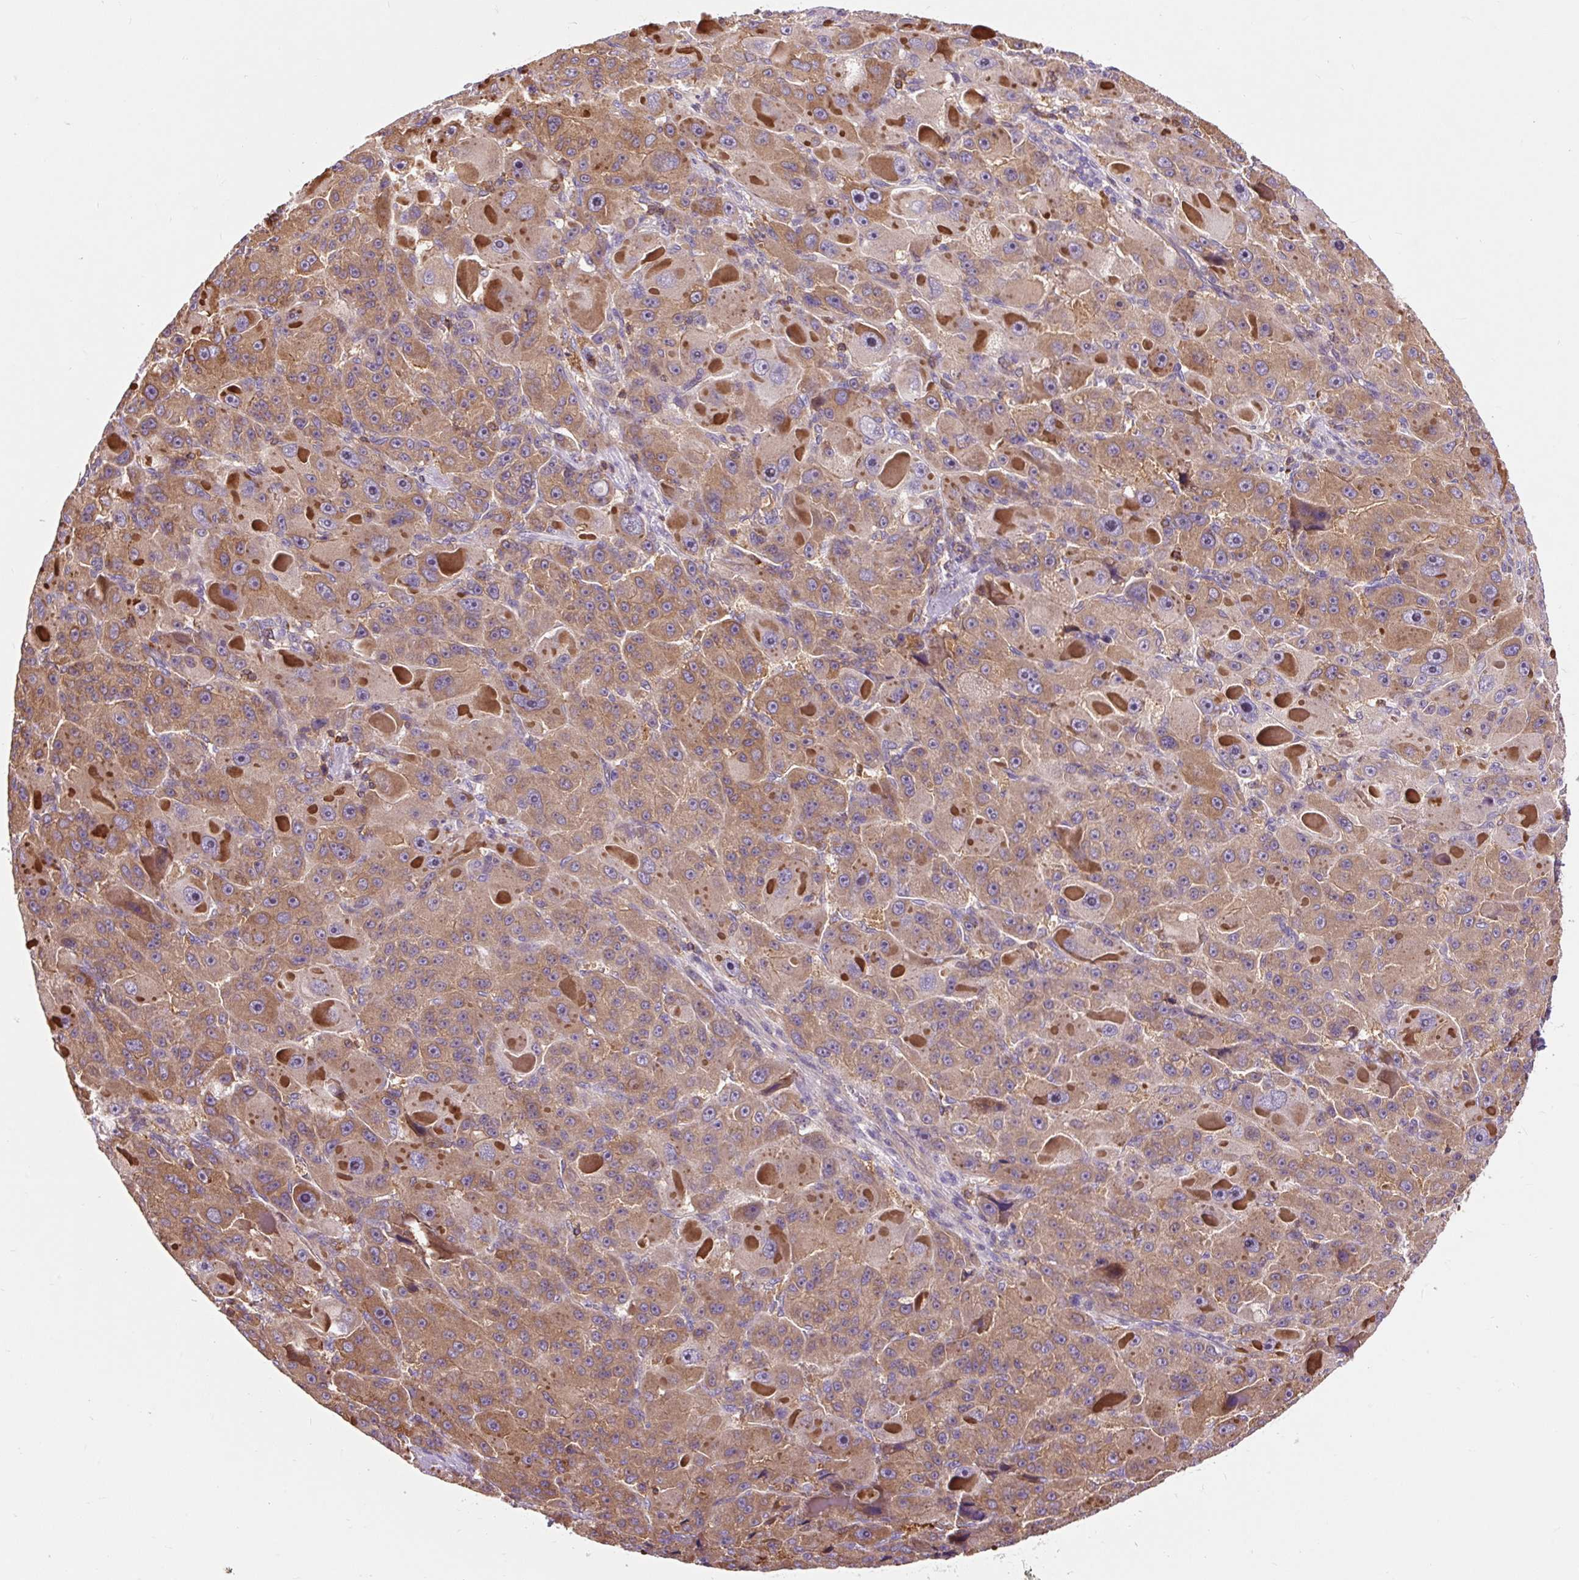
{"staining": {"intensity": "moderate", "quantity": ">75%", "location": "cytoplasmic/membranous"}, "tissue": "liver cancer", "cell_type": "Tumor cells", "image_type": "cancer", "snomed": [{"axis": "morphology", "description": "Carcinoma, Hepatocellular, NOS"}, {"axis": "topography", "description": "Liver"}], "caption": "Liver cancer was stained to show a protein in brown. There is medium levels of moderate cytoplasmic/membranous expression in about >75% of tumor cells. (IHC, brightfield microscopy, high magnification).", "gene": "CISD3", "patient": {"sex": "male", "age": 76}}